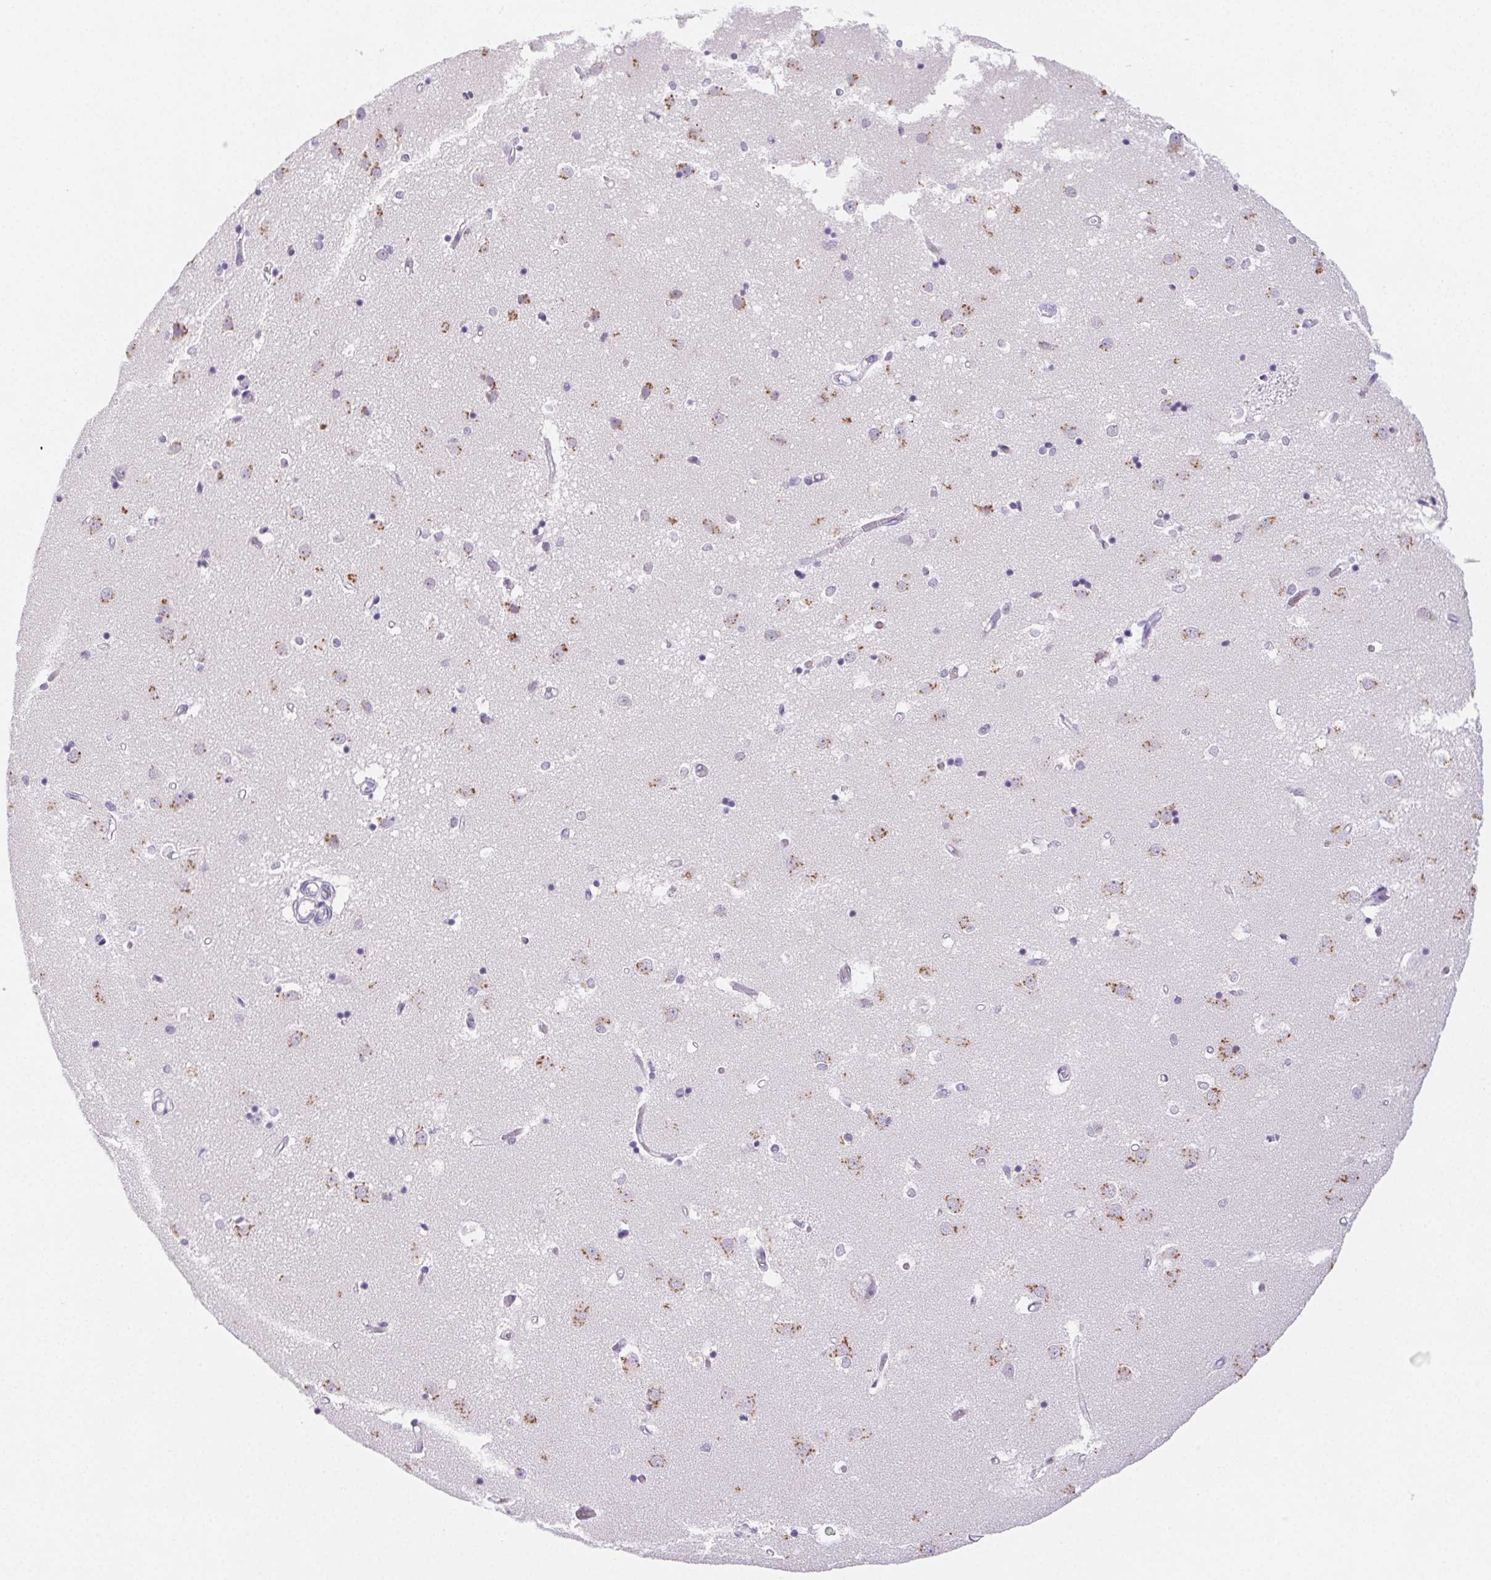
{"staining": {"intensity": "negative", "quantity": "none", "location": "none"}, "tissue": "caudate", "cell_type": "Glial cells", "image_type": "normal", "snomed": [{"axis": "morphology", "description": "Normal tissue, NOS"}, {"axis": "topography", "description": "Lateral ventricle wall"}], "caption": "Unremarkable caudate was stained to show a protein in brown. There is no significant positivity in glial cells. (DAB immunohistochemistry (IHC) visualized using brightfield microscopy, high magnification).", "gene": "ST8SIA3", "patient": {"sex": "male", "age": 54}}